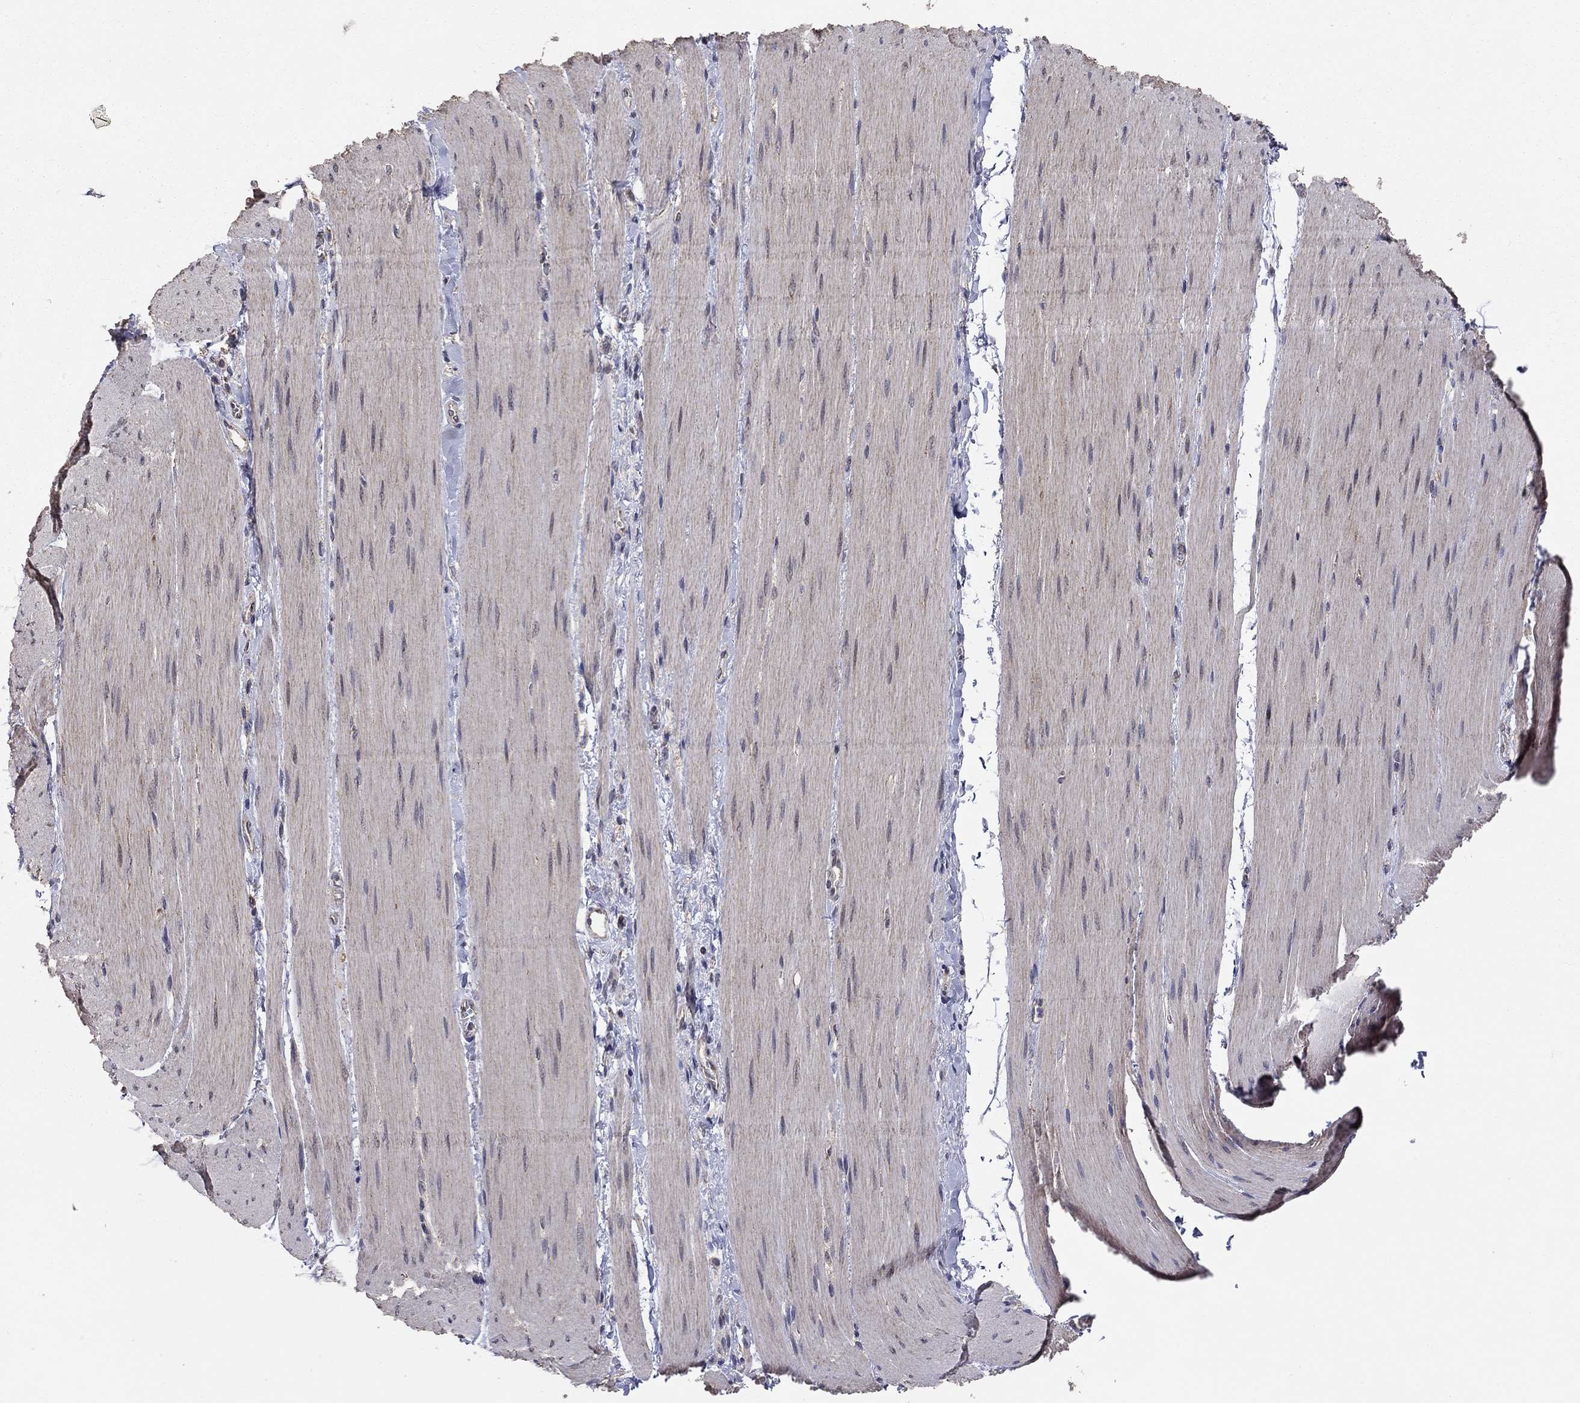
{"staining": {"intensity": "negative", "quantity": "none", "location": "none"}, "tissue": "soft tissue", "cell_type": "Fibroblasts", "image_type": "normal", "snomed": [{"axis": "morphology", "description": "Normal tissue, NOS"}, {"axis": "topography", "description": "Smooth muscle"}, {"axis": "topography", "description": "Duodenum"}, {"axis": "topography", "description": "Peripheral nerve tissue"}], "caption": "The micrograph displays no staining of fibroblasts in benign soft tissue.", "gene": "ANKRA2", "patient": {"sex": "female", "age": 61}}